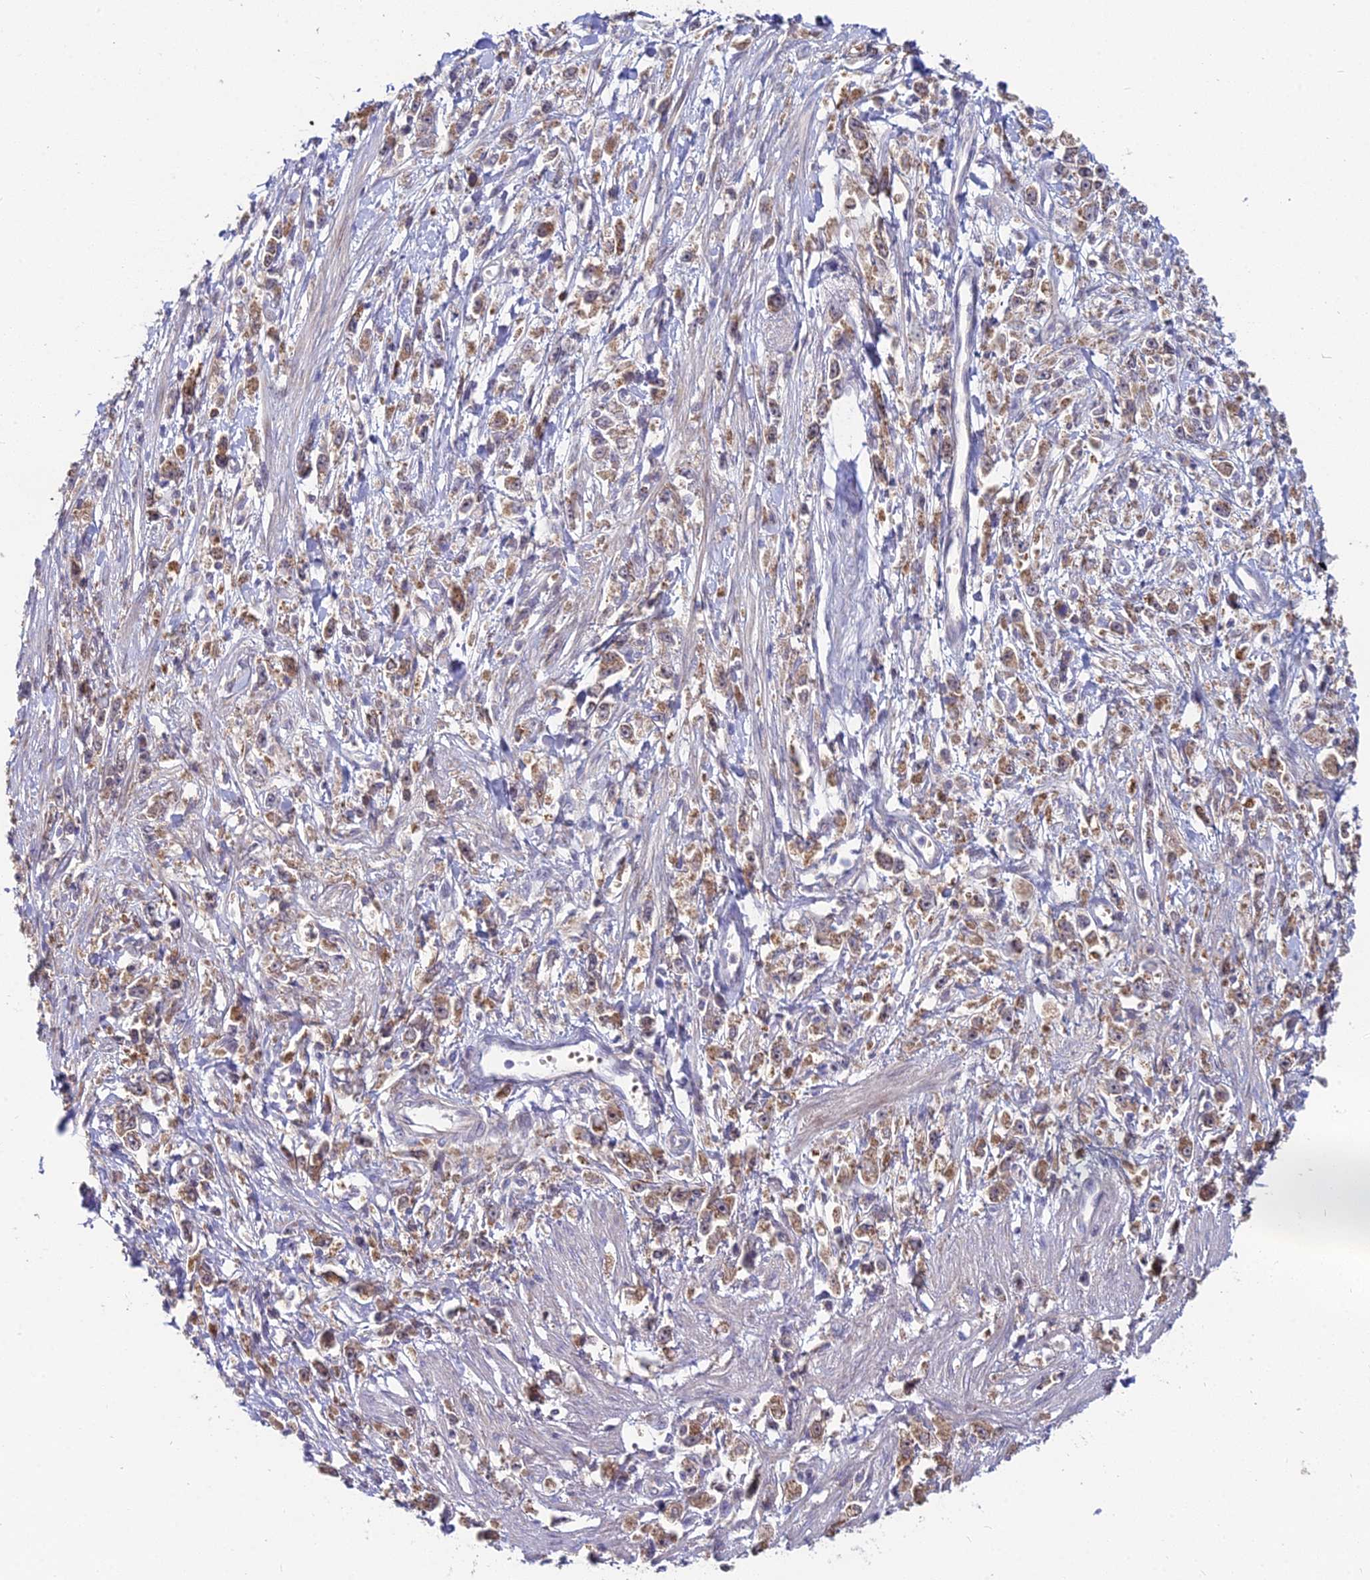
{"staining": {"intensity": "moderate", "quantity": ">75%", "location": "cytoplasmic/membranous,nuclear"}, "tissue": "stomach cancer", "cell_type": "Tumor cells", "image_type": "cancer", "snomed": [{"axis": "morphology", "description": "Adenocarcinoma, NOS"}, {"axis": "topography", "description": "Stomach"}], "caption": "Tumor cells demonstrate medium levels of moderate cytoplasmic/membranous and nuclear expression in approximately >75% of cells in stomach cancer. (brown staining indicates protein expression, while blue staining denotes nuclei).", "gene": "WDR43", "patient": {"sex": "female", "age": 59}}